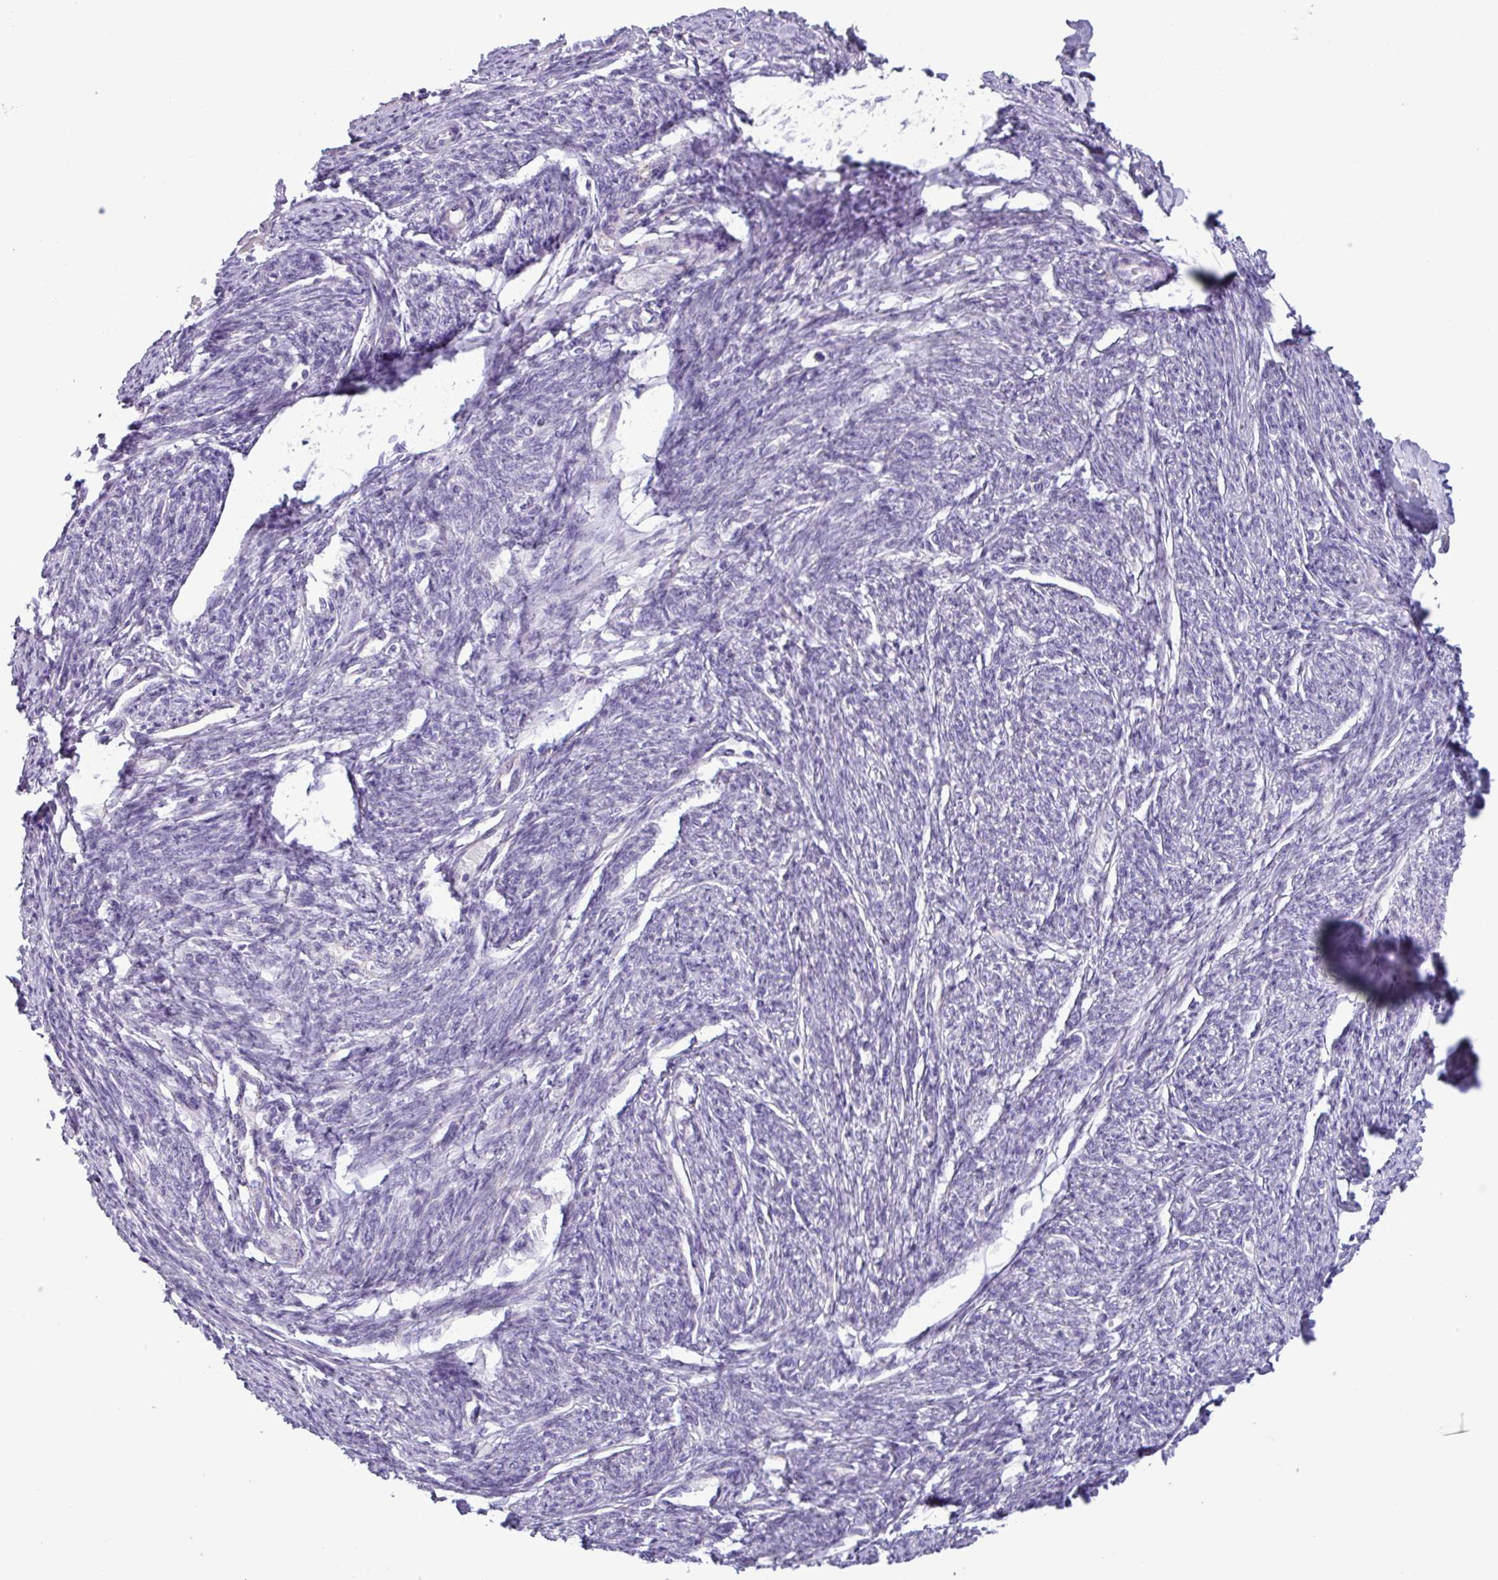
{"staining": {"intensity": "negative", "quantity": "none", "location": "none"}, "tissue": "smooth muscle", "cell_type": "Smooth muscle cells", "image_type": "normal", "snomed": [{"axis": "morphology", "description": "Normal tissue, NOS"}, {"axis": "topography", "description": "Smooth muscle"}, {"axis": "topography", "description": "Fallopian tube"}], "caption": "This is an immunohistochemistry image of benign smooth muscle. There is no positivity in smooth muscle cells.", "gene": "STIMATE", "patient": {"sex": "female", "age": 59}}